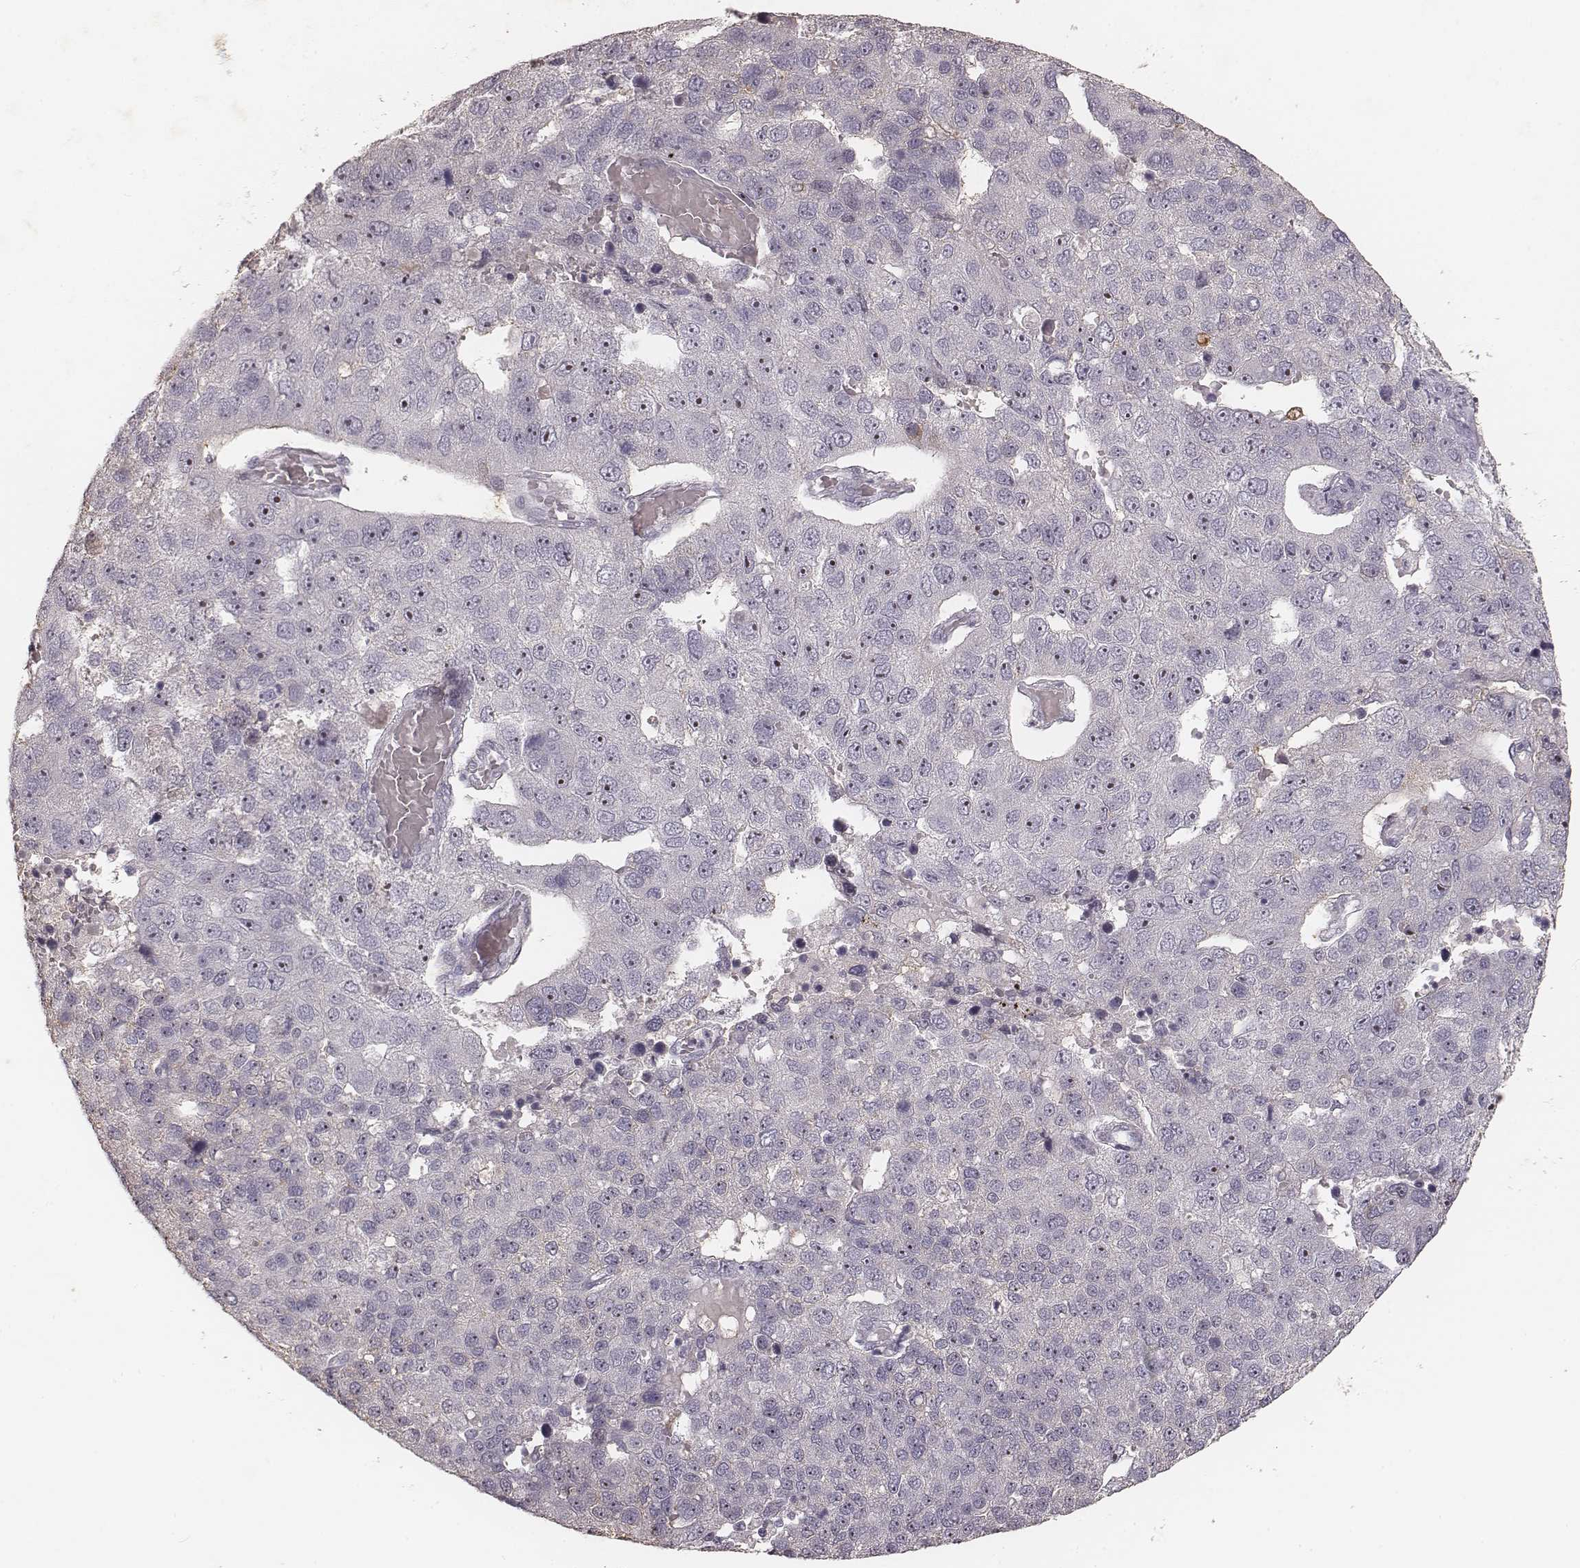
{"staining": {"intensity": "moderate", "quantity": "25%-75%", "location": "nuclear"}, "tissue": "pancreatic cancer", "cell_type": "Tumor cells", "image_type": "cancer", "snomed": [{"axis": "morphology", "description": "Adenocarcinoma, NOS"}, {"axis": "topography", "description": "Pancreas"}], "caption": "IHC of pancreatic cancer (adenocarcinoma) demonstrates medium levels of moderate nuclear staining in about 25%-75% of tumor cells. (DAB (3,3'-diaminobenzidine) = brown stain, brightfield microscopy at high magnification).", "gene": "MADCAM1", "patient": {"sex": "female", "age": 61}}